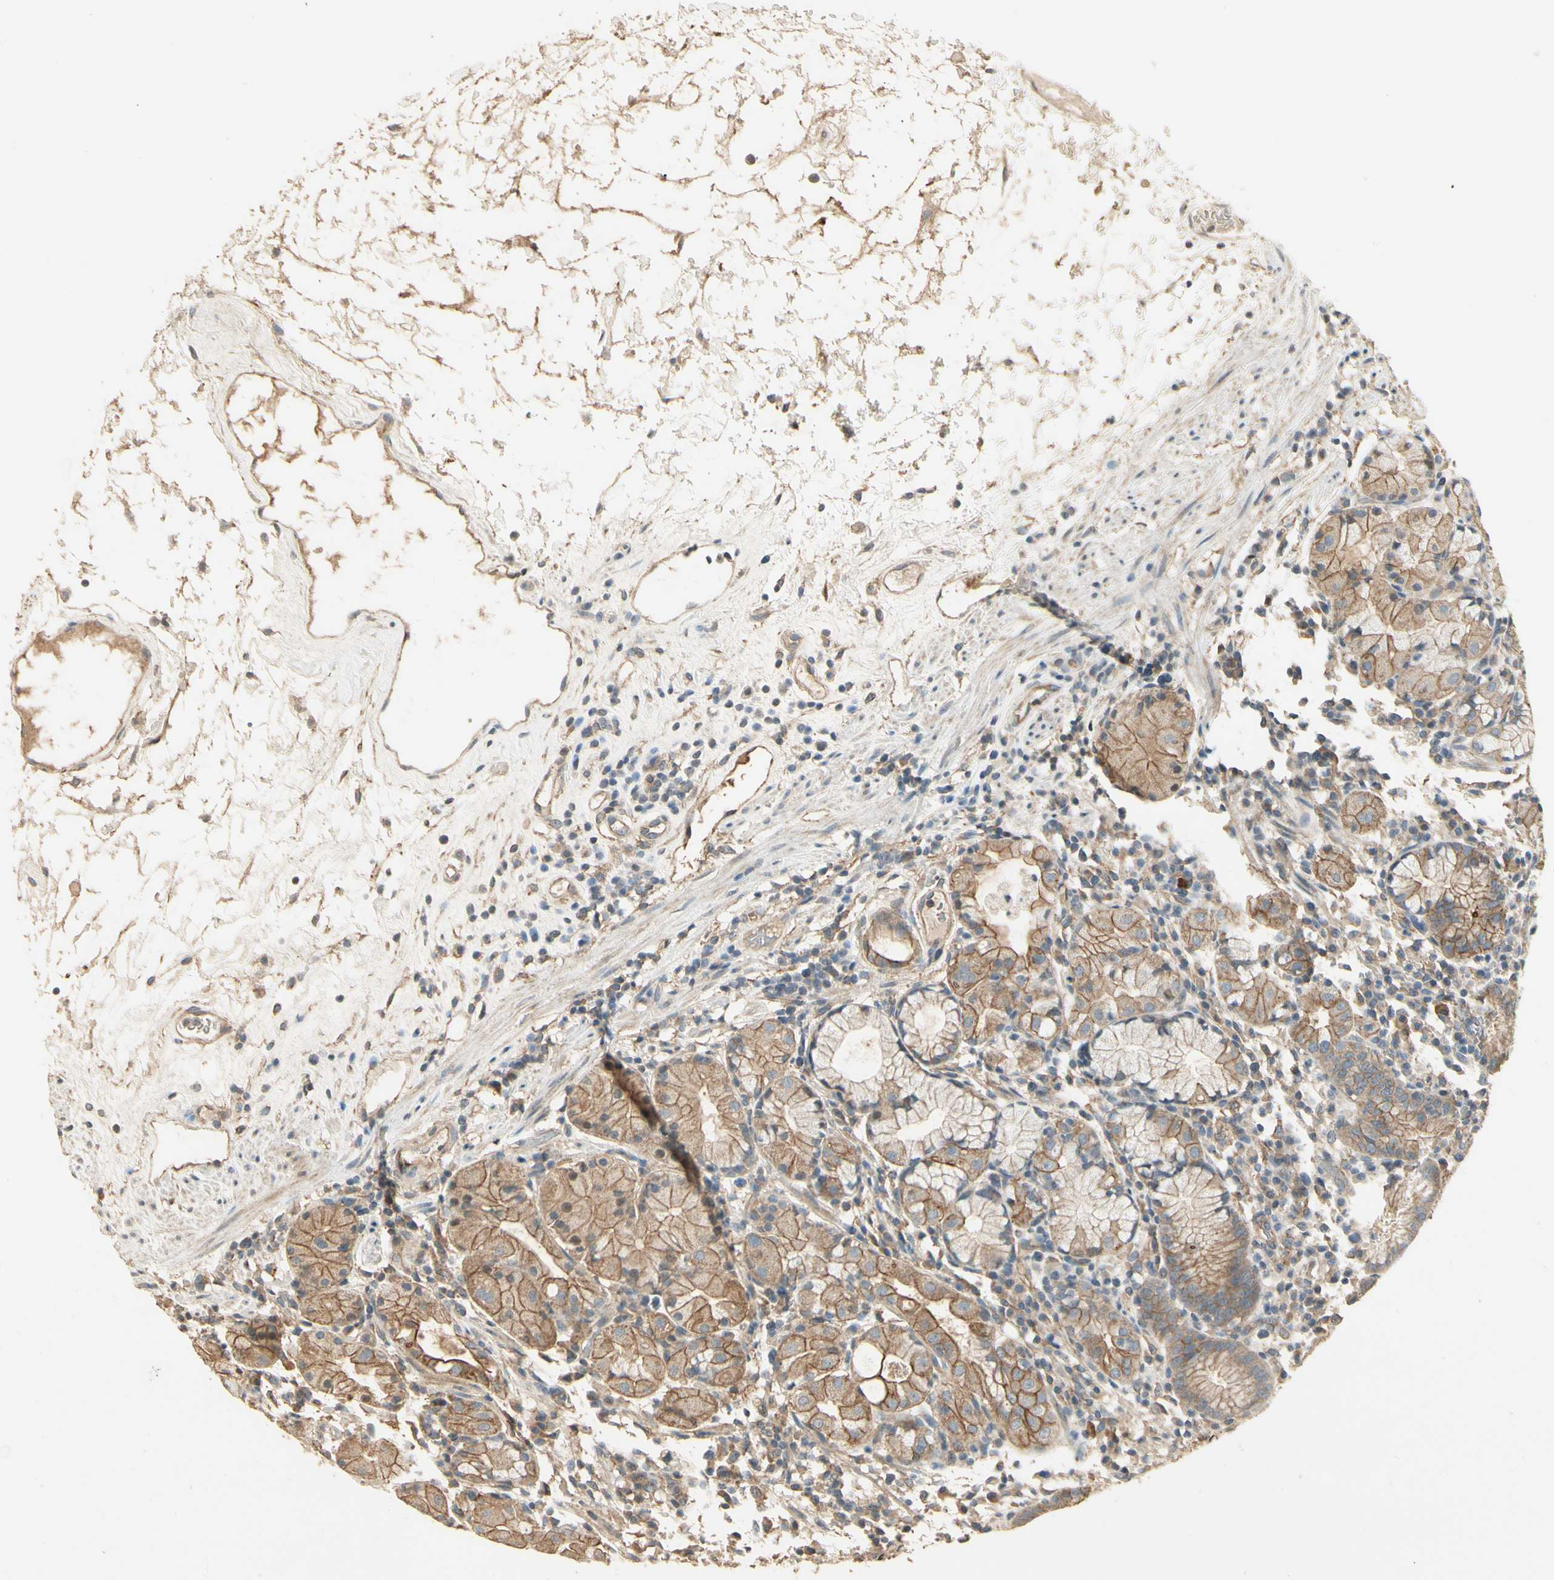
{"staining": {"intensity": "moderate", "quantity": ">75%", "location": "cytoplasmic/membranous"}, "tissue": "stomach", "cell_type": "Glandular cells", "image_type": "normal", "snomed": [{"axis": "morphology", "description": "Normal tissue, NOS"}, {"axis": "topography", "description": "Stomach"}, {"axis": "topography", "description": "Stomach, lower"}], "caption": "The immunohistochemical stain labels moderate cytoplasmic/membranous staining in glandular cells of benign stomach.", "gene": "RNF180", "patient": {"sex": "female", "age": 75}}